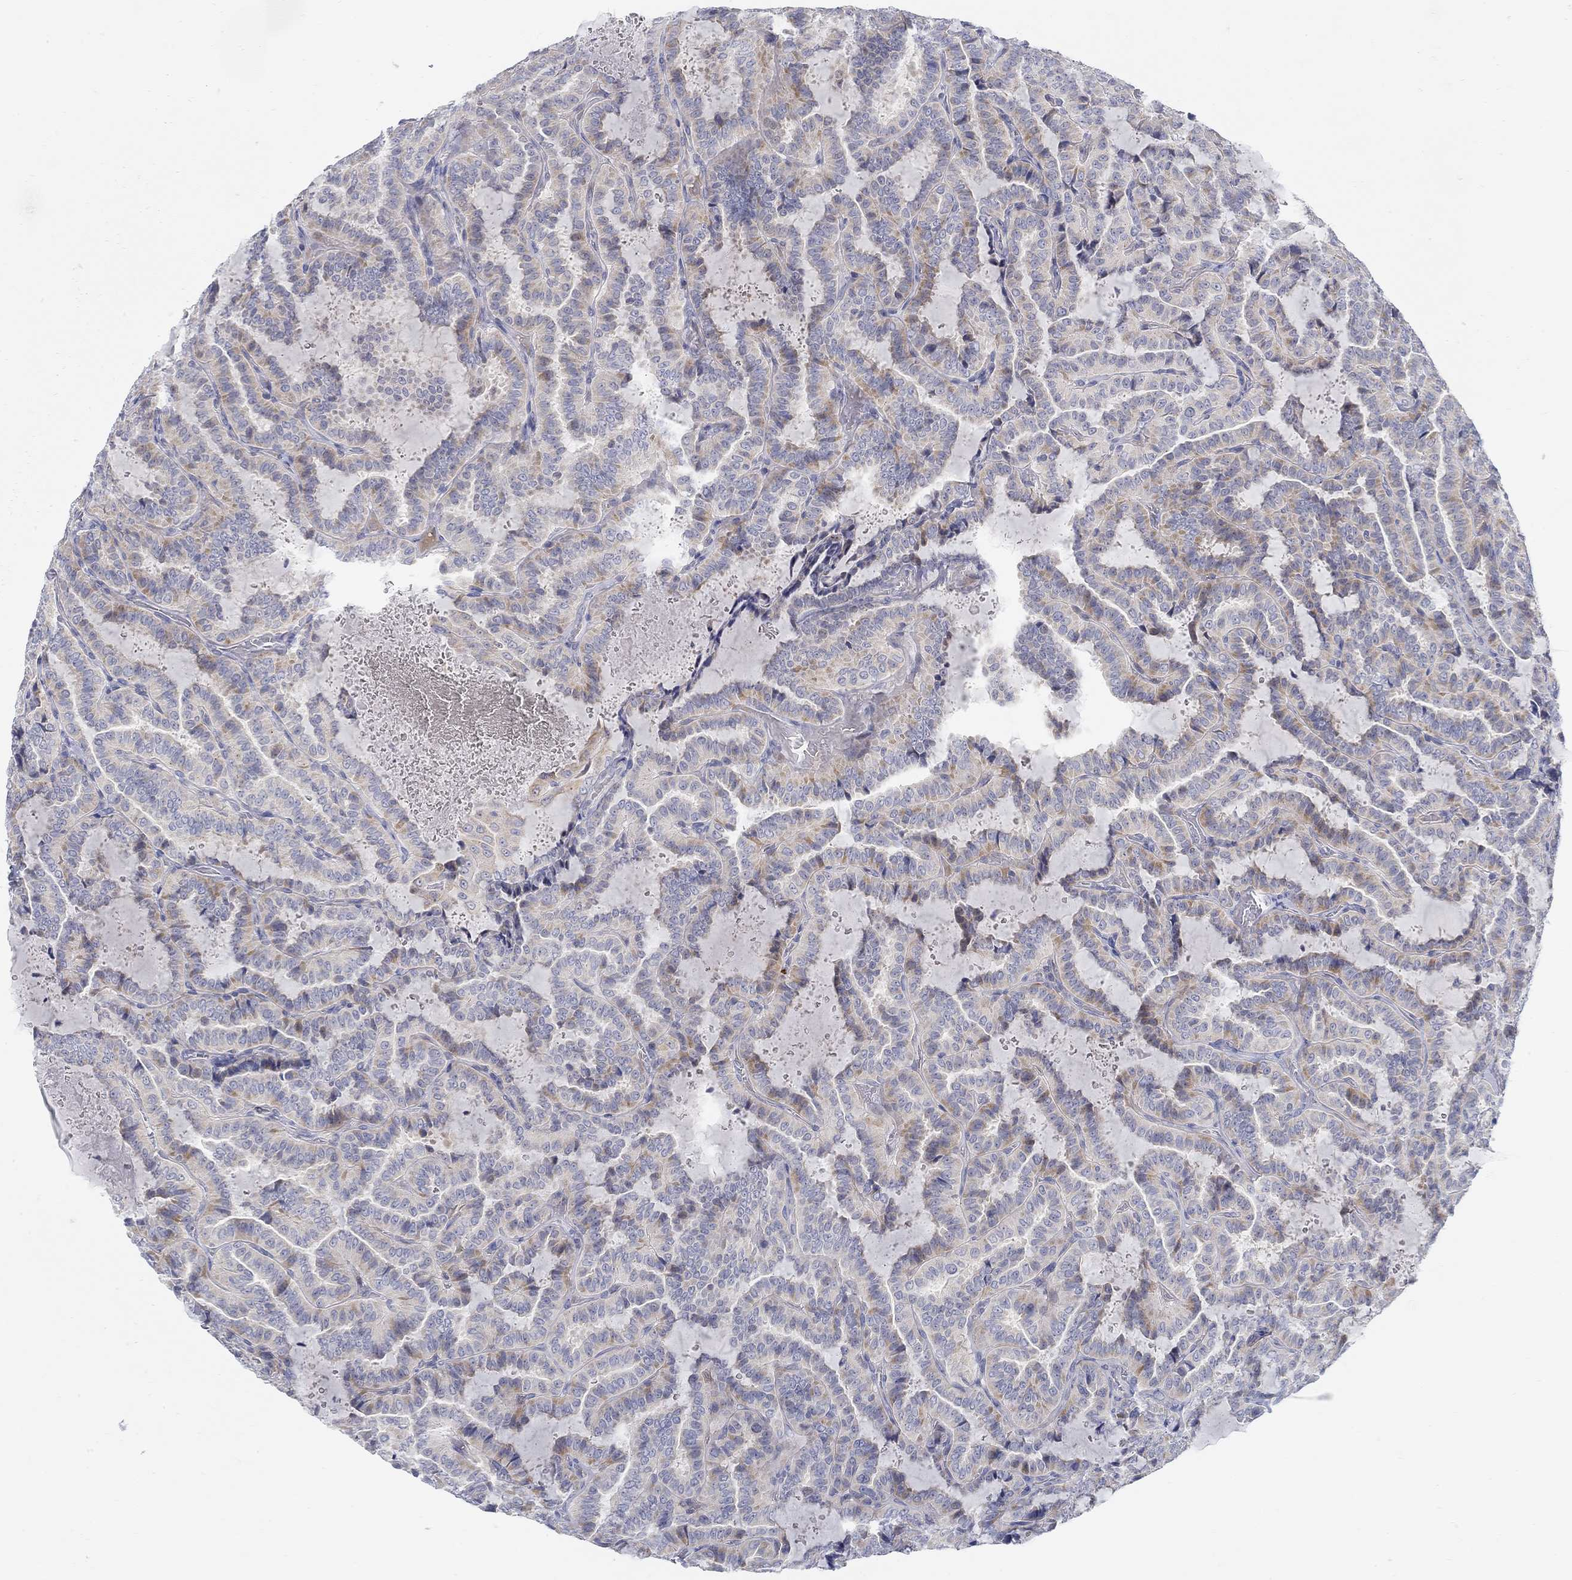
{"staining": {"intensity": "moderate", "quantity": "25%-75%", "location": "cytoplasmic/membranous"}, "tissue": "thyroid cancer", "cell_type": "Tumor cells", "image_type": "cancer", "snomed": [{"axis": "morphology", "description": "Papillary adenocarcinoma, NOS"}, {"axis": "topography", "description": "Thyroid gland"}], "caption": "About 25%-75% of tumor cells in thyroid cancer exhibit moderate cytoplasmic/membranous protein staining as visualized by brown immunohistochemical staining.", "gene": "ANO7", "patient": {"sex": "female", "age": 39}}